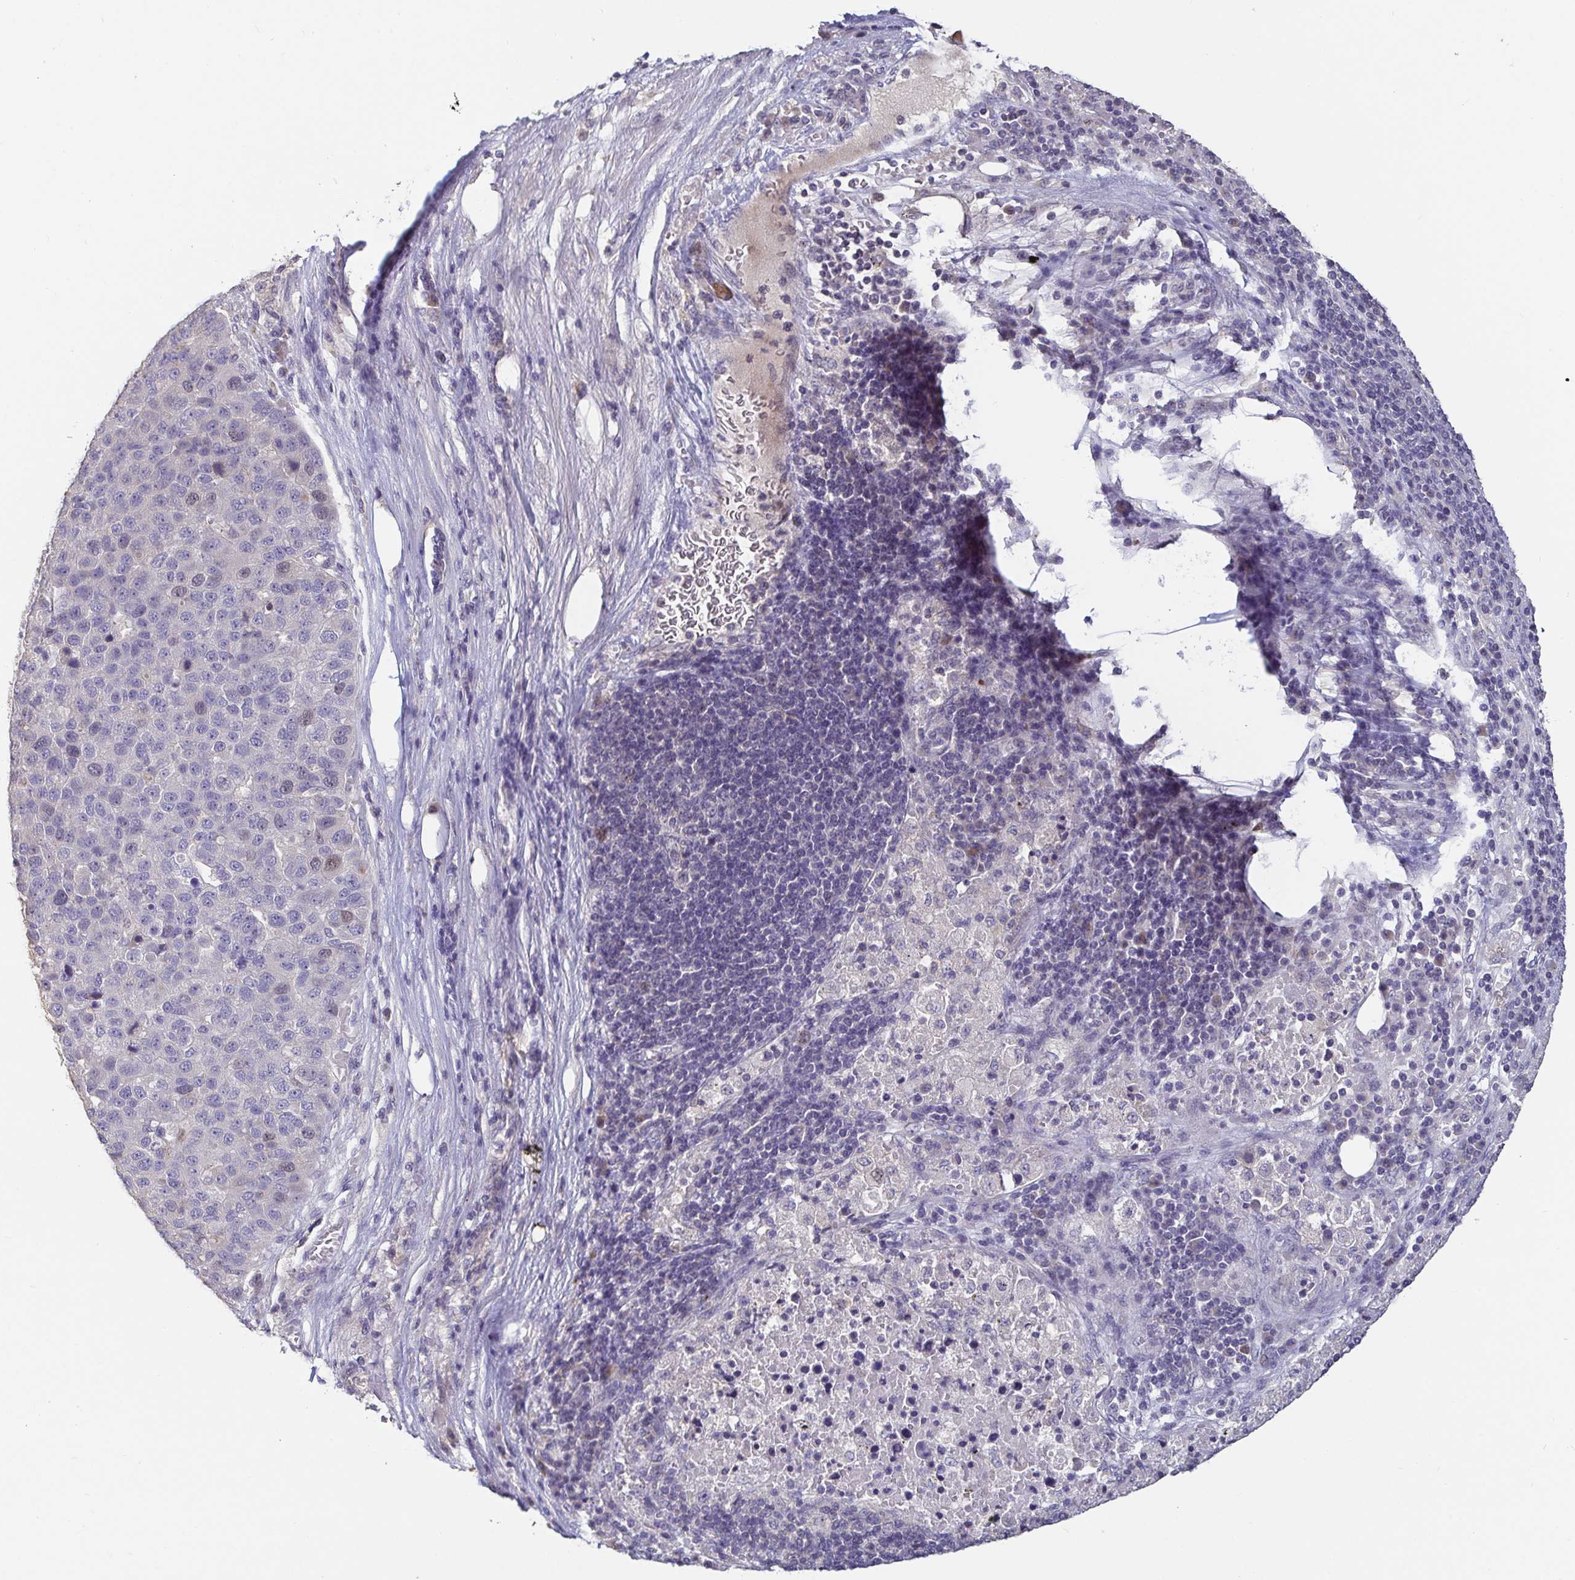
{"staining": {"intensity": "negative", "quantity": "none", "location": "none"}, "tissue": "pancreatic cancer", "cell_type": "Tumor cells", "image_type": "cancer", "snomed": [{"axis": "morphology", "description": "Adenocarcinoma, NOS"}, {"axis": "topography", "description": "Pancreas"}], "caption": "Immunohistochemistry (IHC) of human adenocarcinoma (pancreatic) demonstrates no staining in tumor cells.", "gene": "ANLN", "patient": {"sex": "female", "age": 61}}